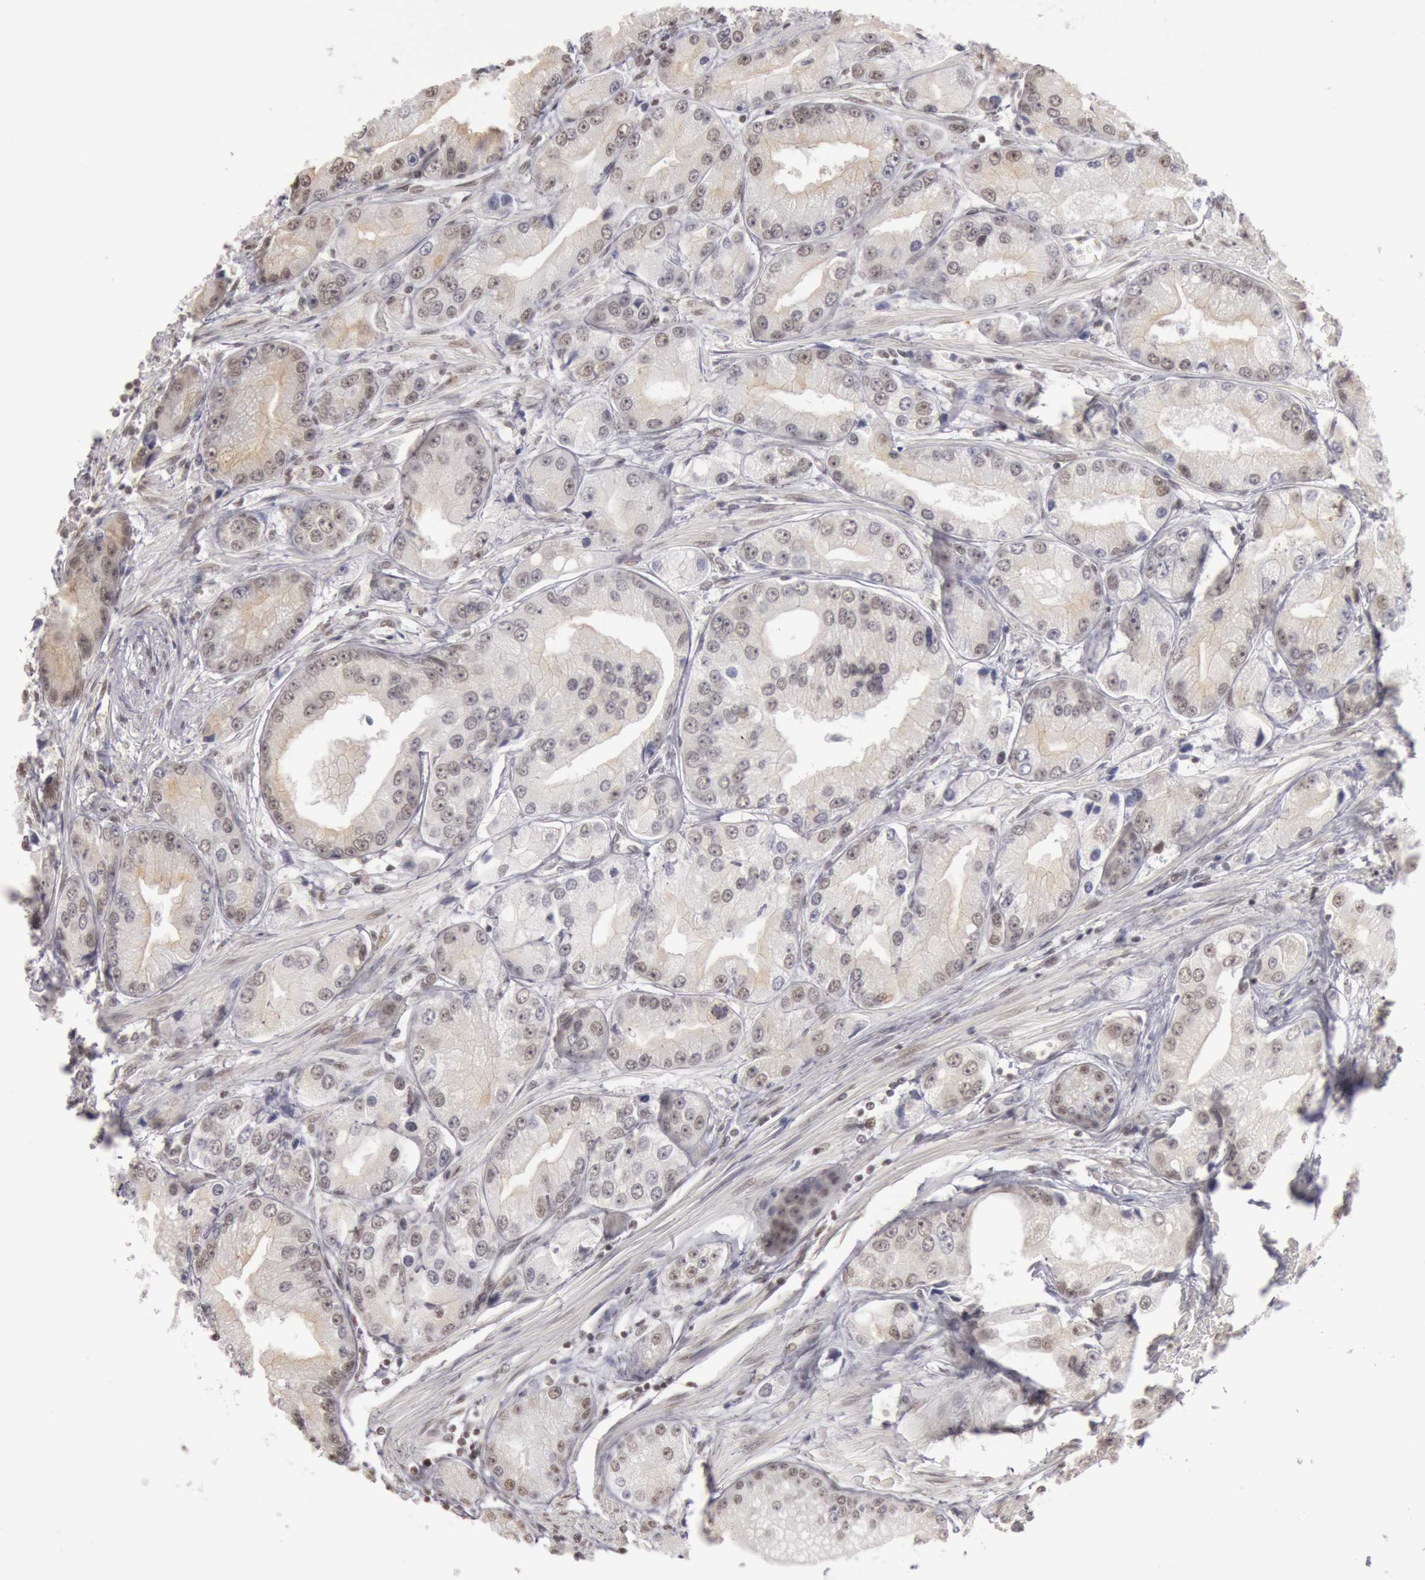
{"staining": {"intensity": "weak", "quantity": "25%-75%", "location": "nuclear"}, "tissue": "prostate cancer", "cell_type": "Tumor cells", "image_type": "cancer", "snomed": [{"axis": "morphology", "description": "Adenocarcinoma, Medium grade"}, {"axis": "topography", "description": "Prostate"}], "caption": "An immunohistochemistry (IHC) micrograph of neoplastic tissue is shown. Protein staining in brown shows weak nuclear positivity in prostate cancer within tumor cells.", "gene": "ESS2", "patient": {"sex": "male", "age": 72}}